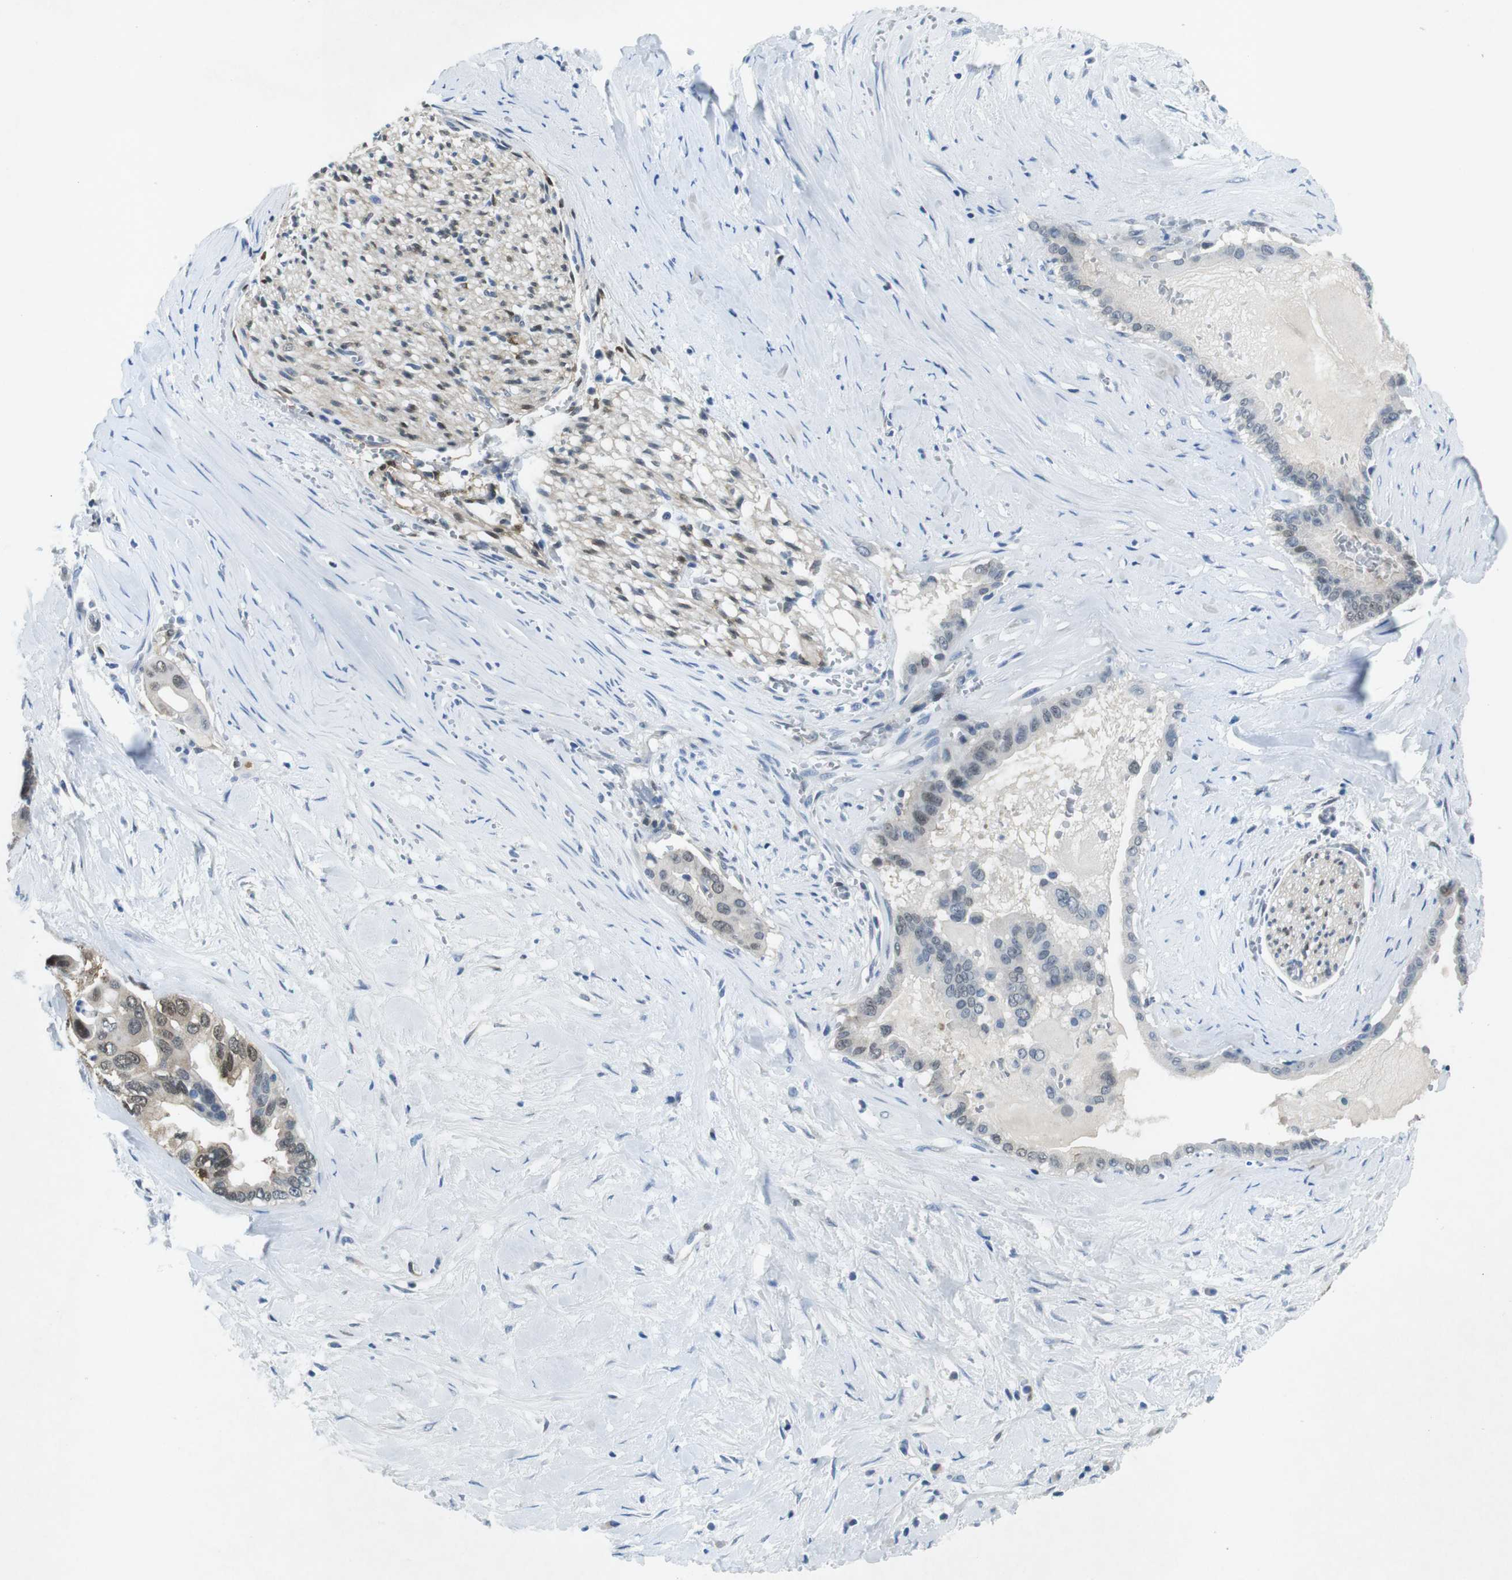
{"staining": {"intensity": "weak", "quantity": "<25%", "location": "nuclear"}, "tissue": "pancreatic cancer", "cell_type": "Tumor cells", "image_type": "cancer", "snomed": [{"axis": "morphology", "description": "Adenocarcinoma, NOS"}, {"axis": "topography", "description": "Pancreas"}], "caption": "Protein analysis of pancreatic cancer demonstrates no significant expression in tumor cells.", "gene": "PHLDA1", "patient": {"sex": "male", "age": 55}}